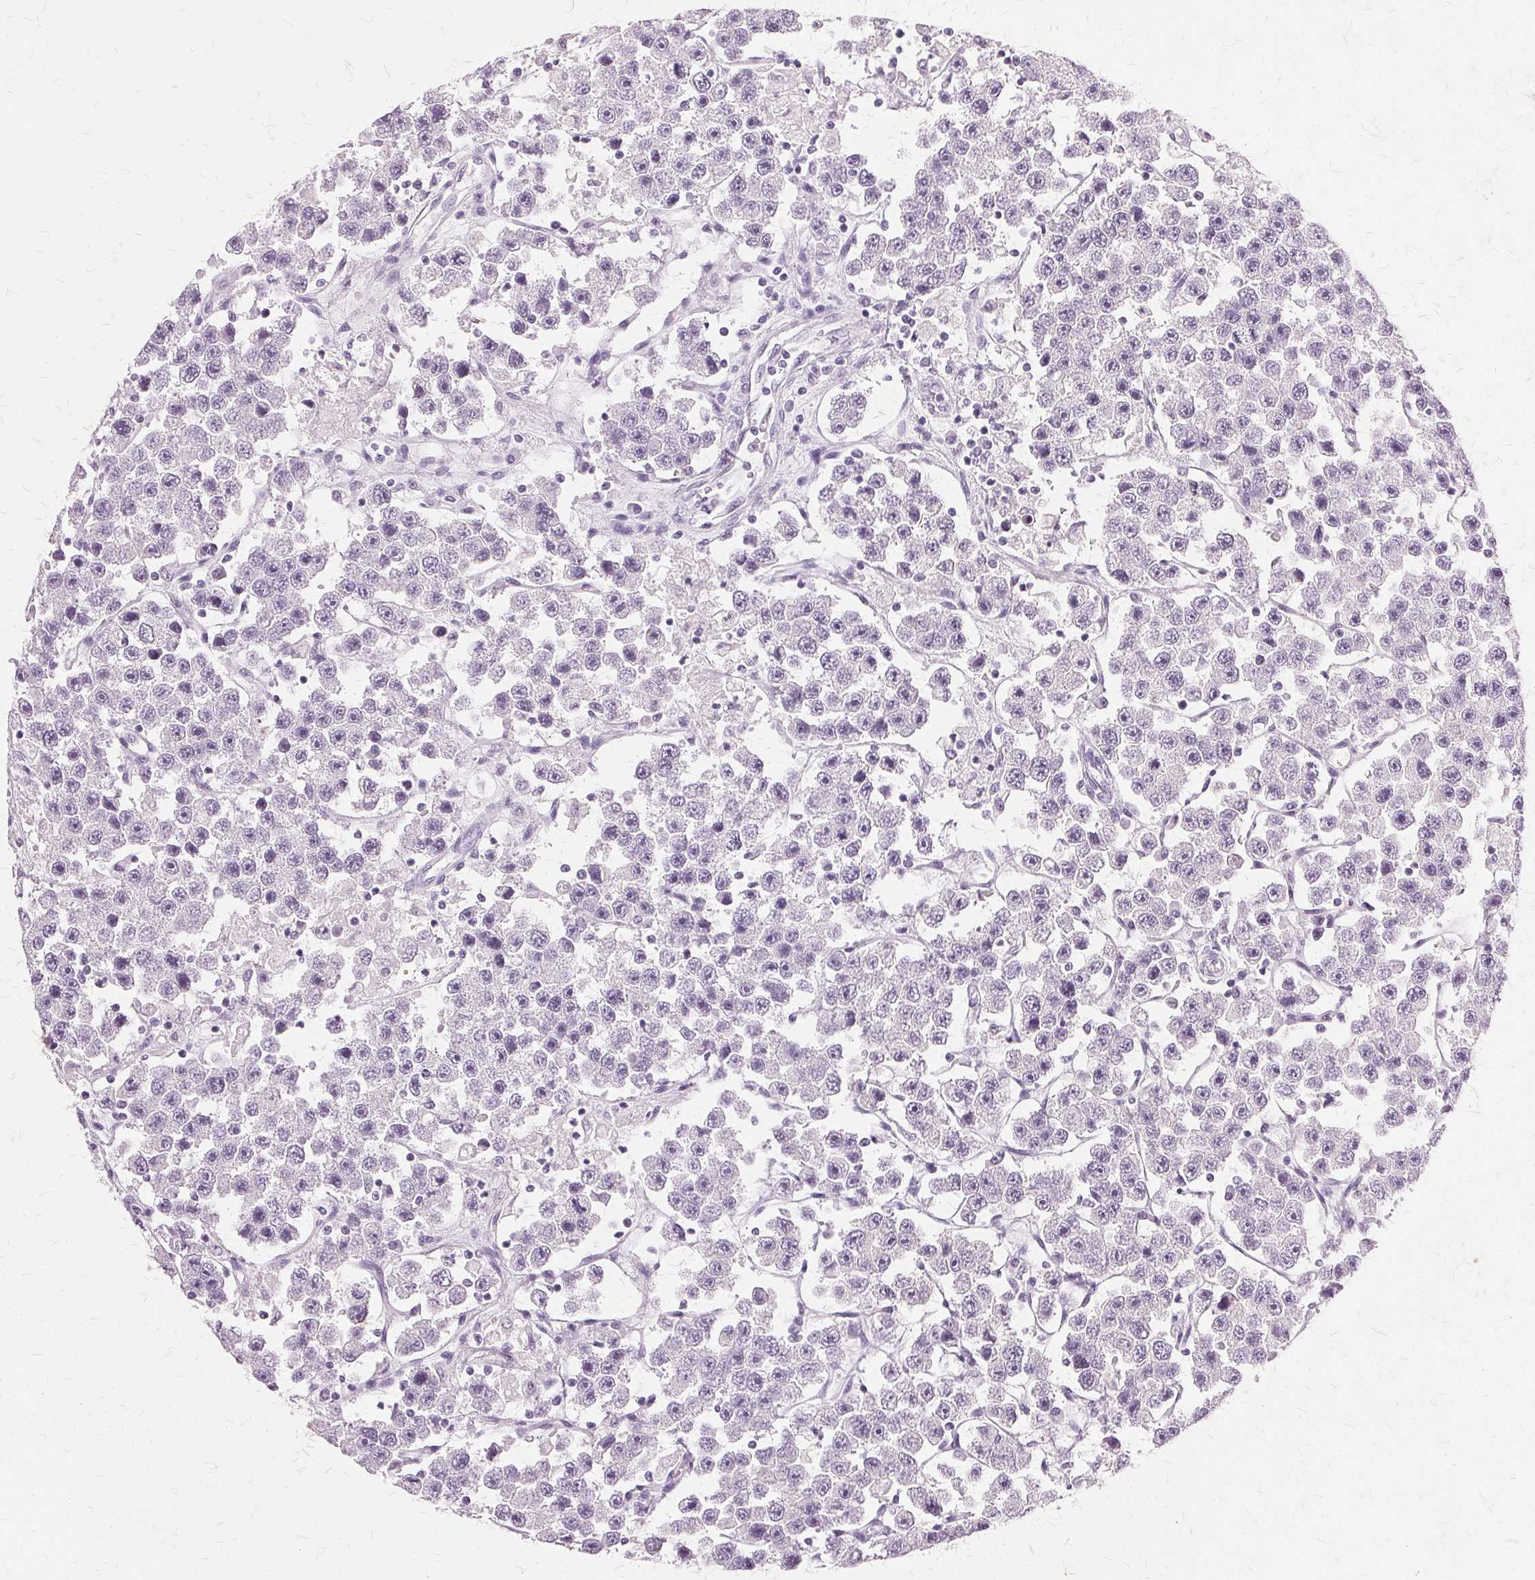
{"staining": {"intensity": "negative", "quantity": "none", "location": "none"}, "tissue": "testis cancer", "cell_type": "Tumor cells", "image_type": "cancer", "snomed": [{"axis": "morphology", "description": "Seminoma, NOS"}, {"axis": "topography", "description": "Testis"}], "caption": "An IHC image of testis seminoma is shown. There is no staining in tumor cells of testis seminoma.", "gene": "SLC45A3", "patient": {"sex": "male", "age": 45}}